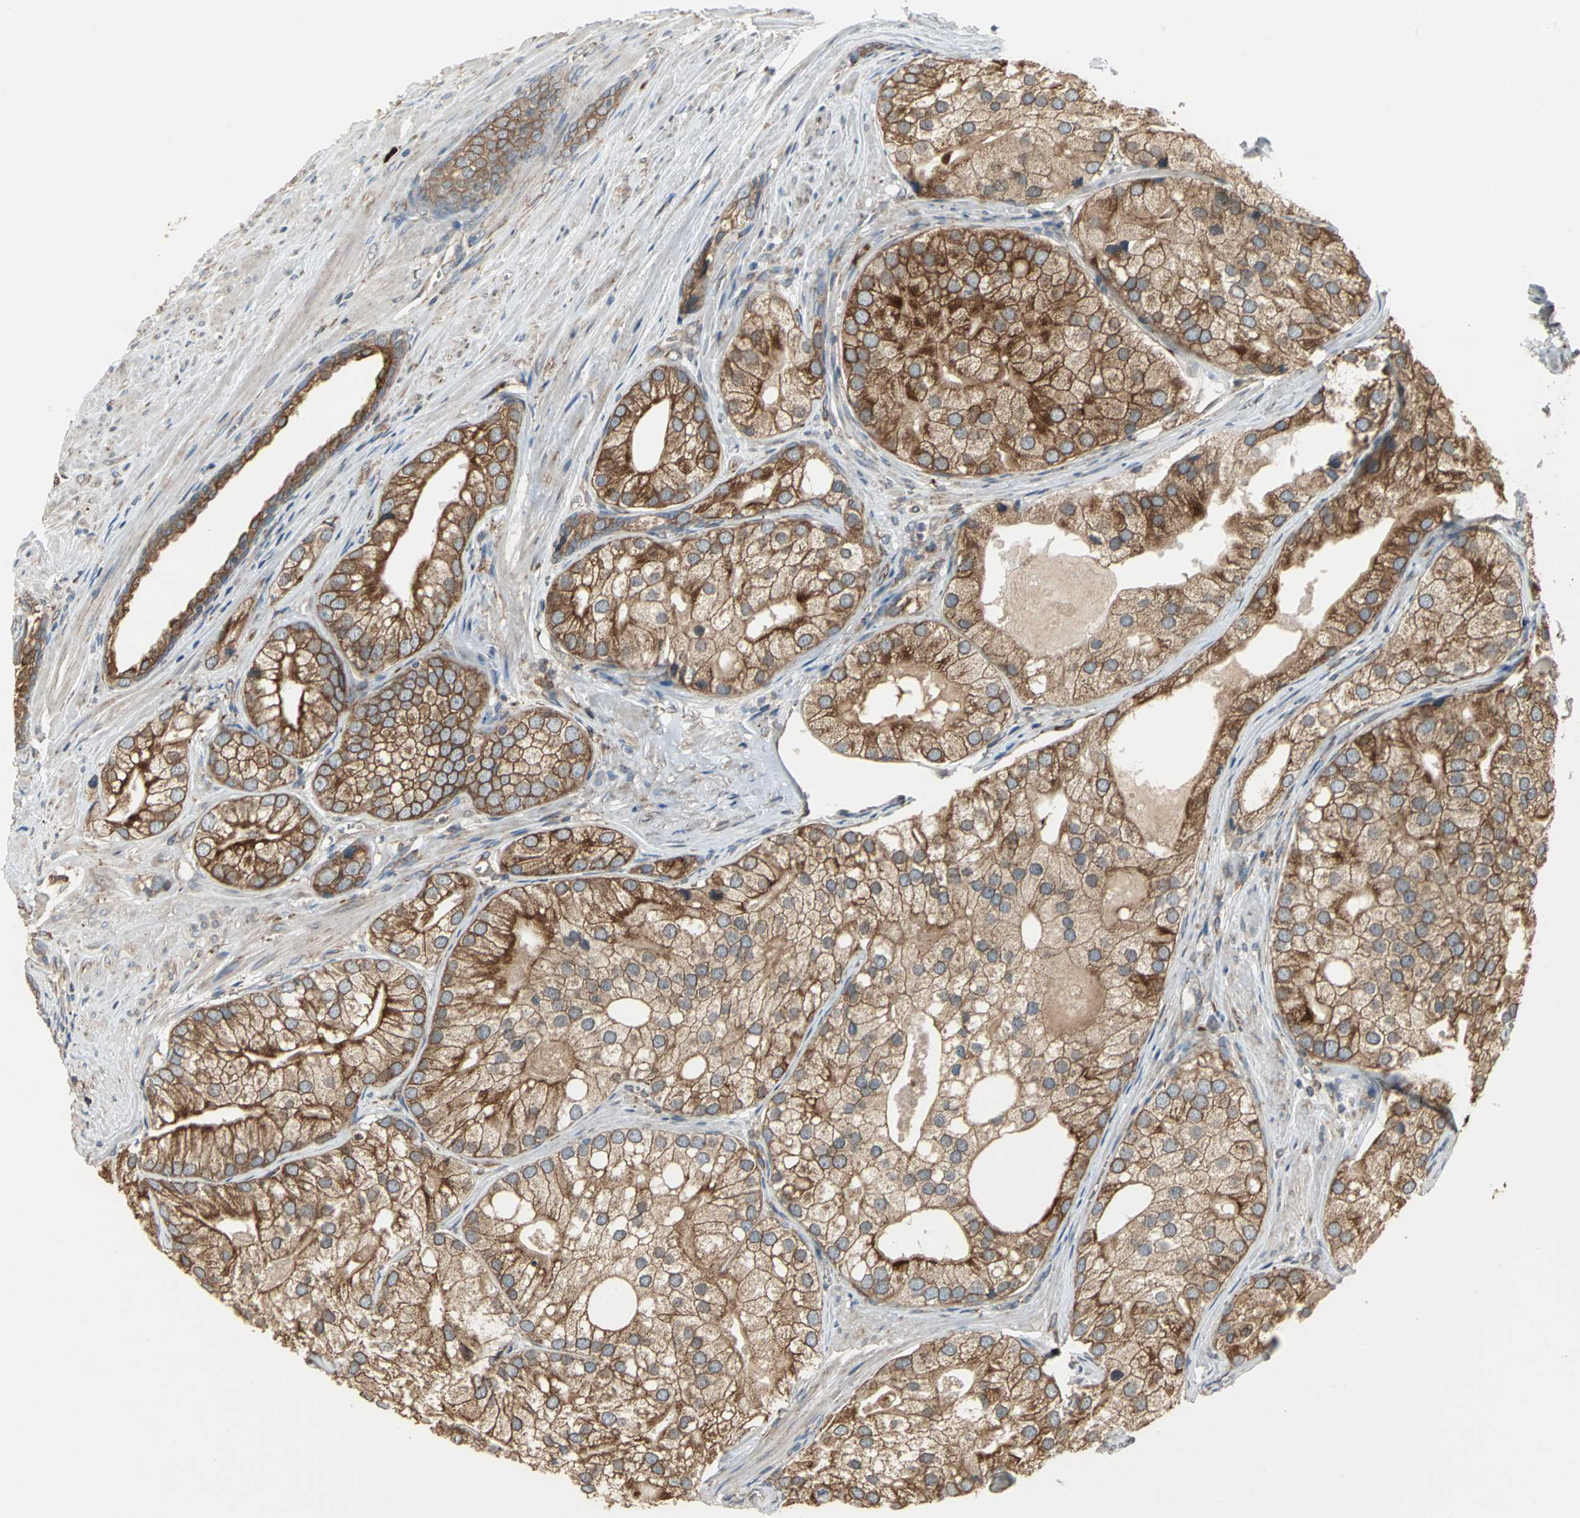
{"staining": {"intensity": "moderate", "quantity": ">75%", "location": "cytoplasmic/membranous"}, "tissue": "prostate cancer", "cell_type": "Tumor cells", "image_type": "cancer", "snomed": [{"axis": "morphology", "description": "Adenocarcinoma, Low grade"}, {"axis": "topography", "description": "Prostate"}], "caption": "Immunohistochemistry photomicrograph of neoplastic tissue: prostate adenocarcinoma (low-grade) stained using immunohistochemistry (IHC) demonstrates medium levels of moderate protein expression localized specifically in the cytoplasmic/membranous of tumor cells, appearing as a cytoplasmic/membranous brown color.", "gene": "SYVN1", "patient": {"sex": "male", "age": 69}}